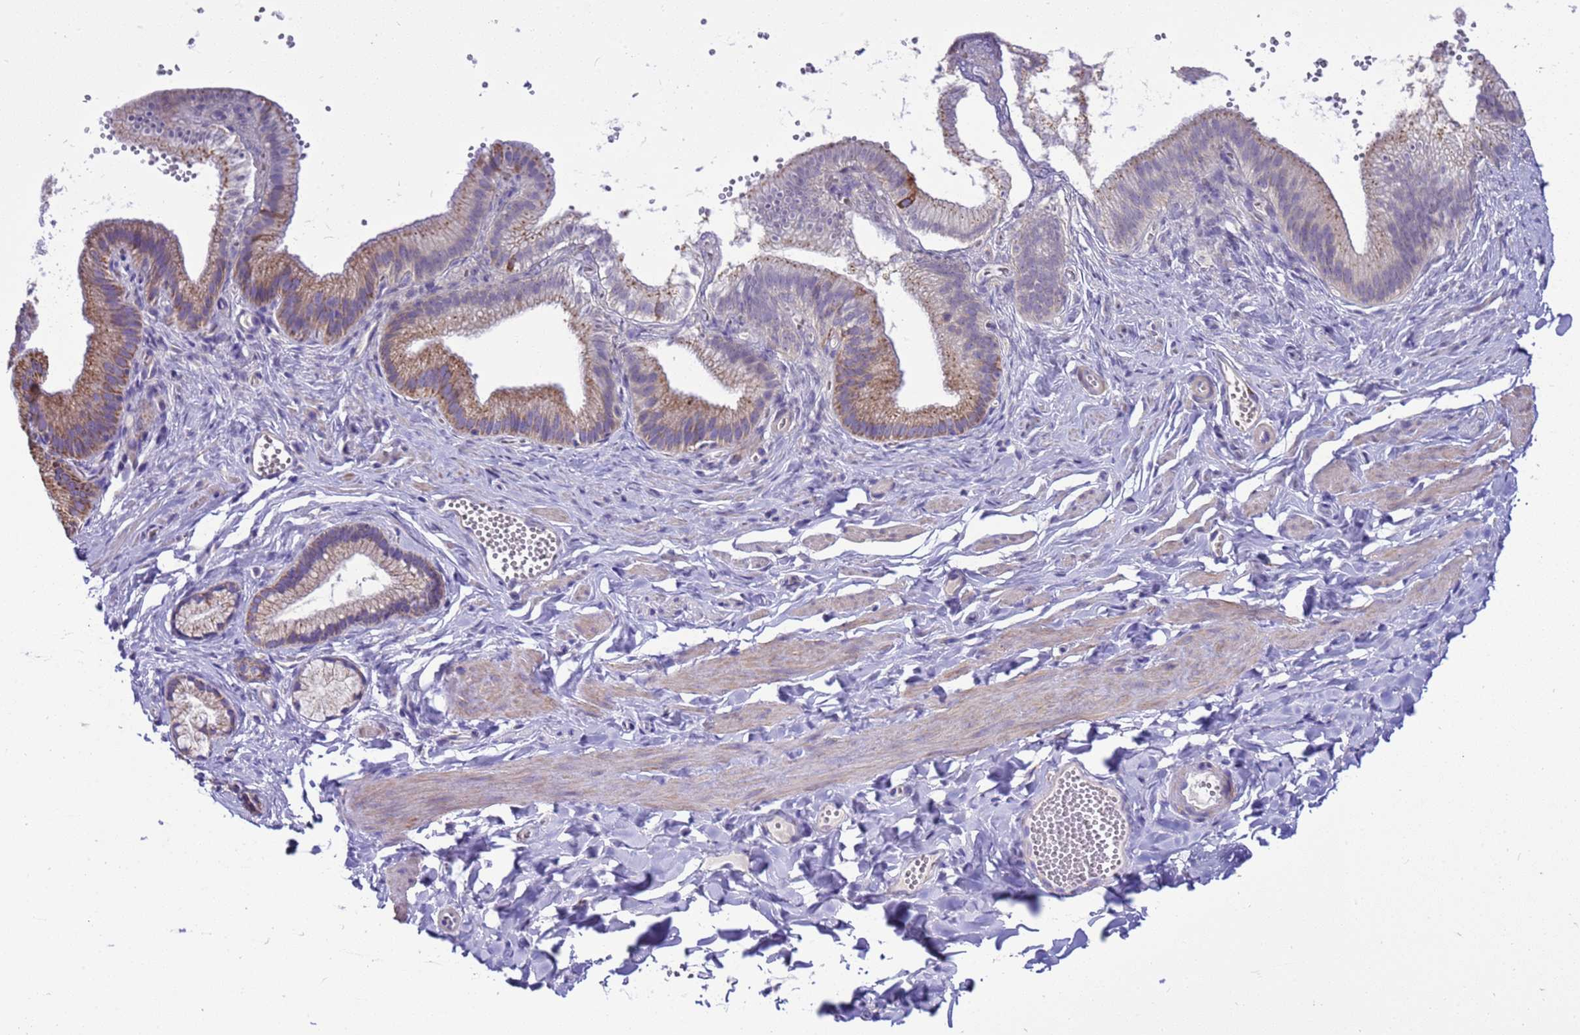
{"staining": {"intensity": "negative", "quantity": "none", "location": "none"}, "tissue": "adipose tissue", "cell_type": "Adipocytes", "image_type": "normal", "snomed": [{"axis": "morphology", "description": "Normal tissue, NOS"}, {"axis": "topography", "description": "Gallbladder"}, {"axis": "topography", "description": "Peripheral nerve tissue"}], "caption": "Normal adipose tissue was stained to show a protein in brown. There is no significant staining in adipocytes. The staining is performed using DAB (3,3'-diaminobenzidine) brown chromogen with nuclei counter-stained in using hematoxylin.", "gene": "RNF165", "patient": {"sex": "male", "age": 38}}